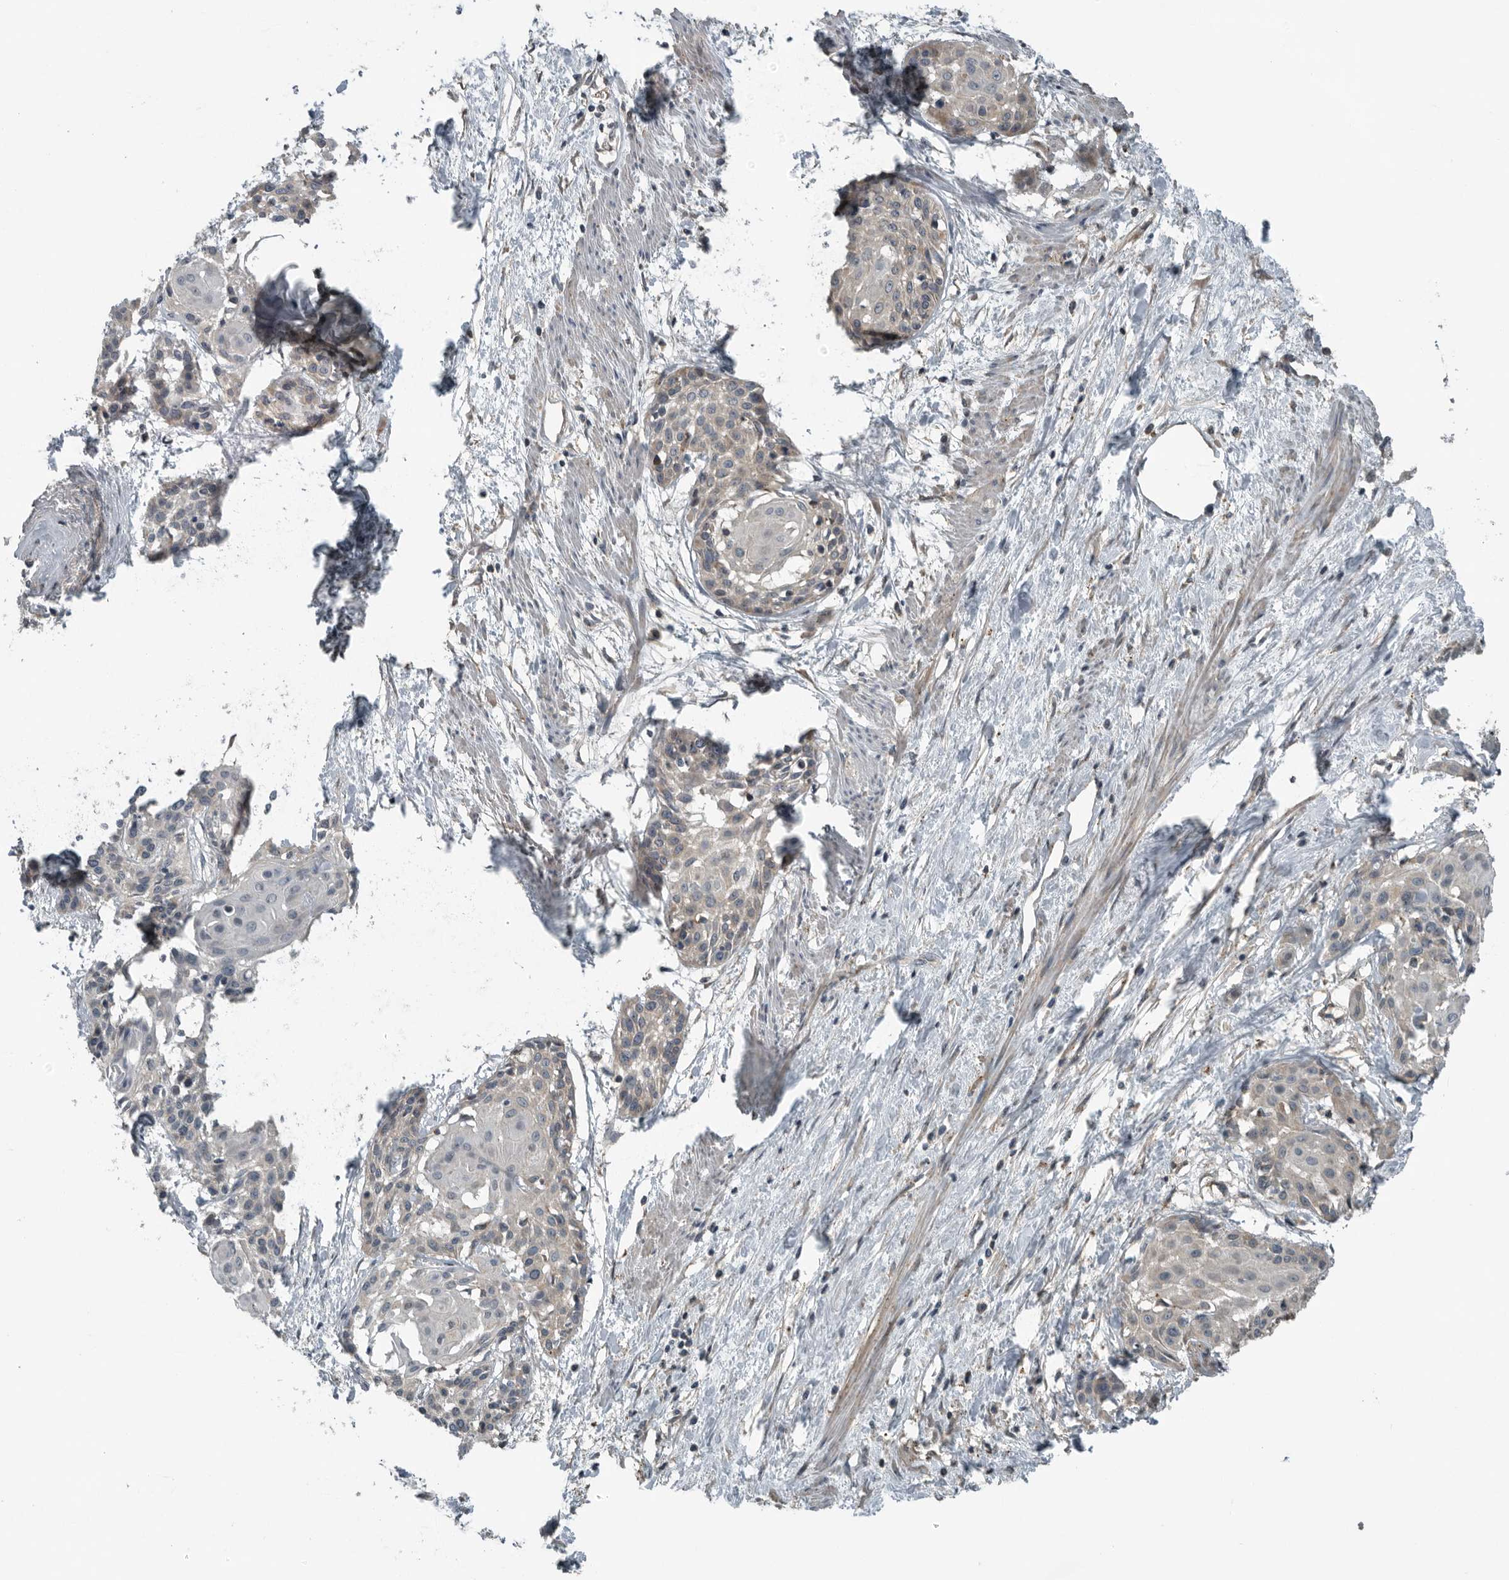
{"staining": {"intensity": "weak", "quantity": "<25%", "location": "cytoplasmic/membranous"}, "tissue": "cervical cancer", "cell_type": "Tumor cells", "image_type": "cancer", "snomed": [{"axis": "morphology", "description": "Squamous cell carcinoma, NOS"}, {"axis": "topography", "description": "Cervix"}], "caption": "Immunohistochemistry of human cervical cancer reveals no expression in tumor cells.", "gene": "AMFR", "patient": {"sex": "female", "age": 57}}